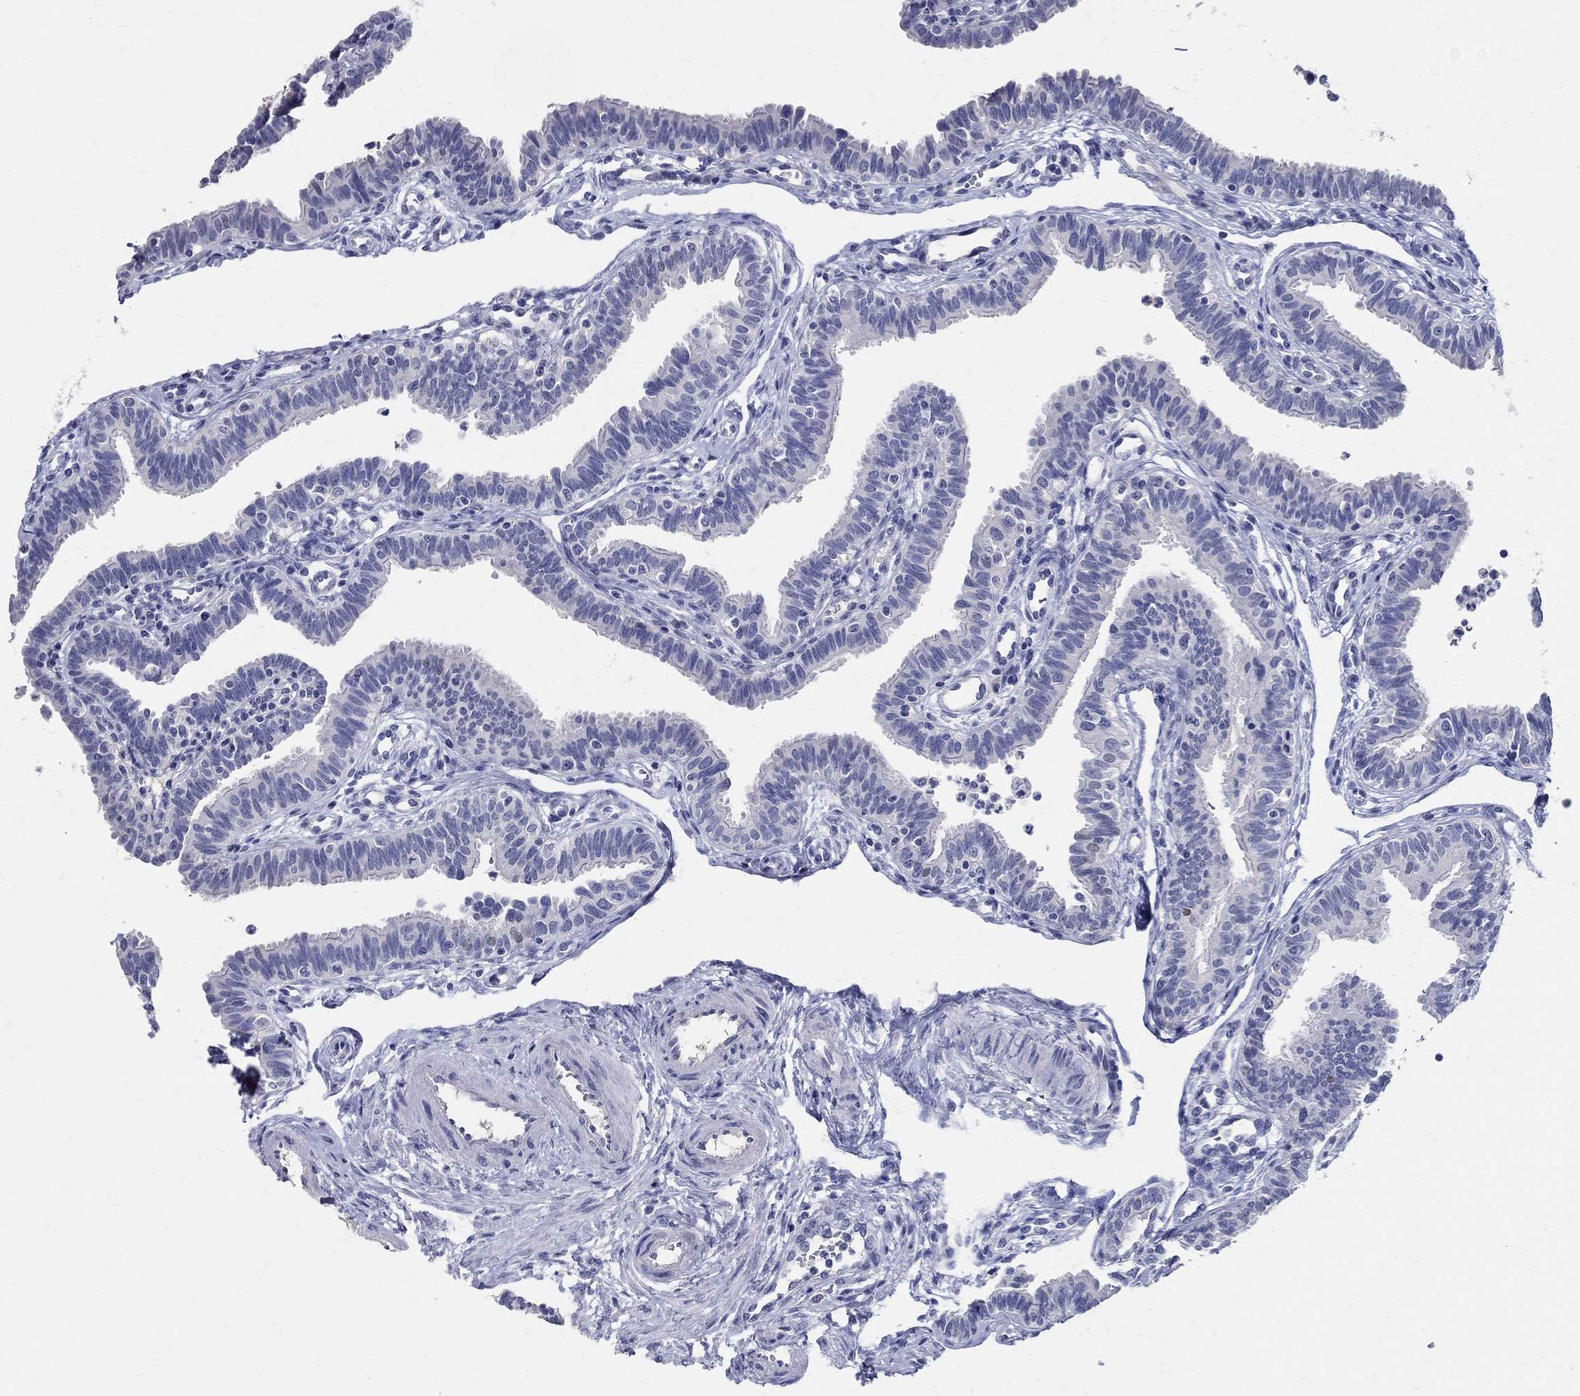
{"staining": {"intensity": "moderate", "quantity": "<25%", "location": "nuclear"}, "tissue": "fallopian tube", "cell_type": "Glandular cells", "image_type": "normal", "snomed": [{"axis": "morphology", "description": "Normal tissue, NOS"}, {"axis": "topography", "description": "Fallopian tube"}], "caption": "A high-resolution histopathology image shows IHC staining of normal fallopian tube, which shows moderate nuclear positivity in about <25% of glandular cells.", "gene": "SOX2", "patient": {"sex": "female", "age": 36}}